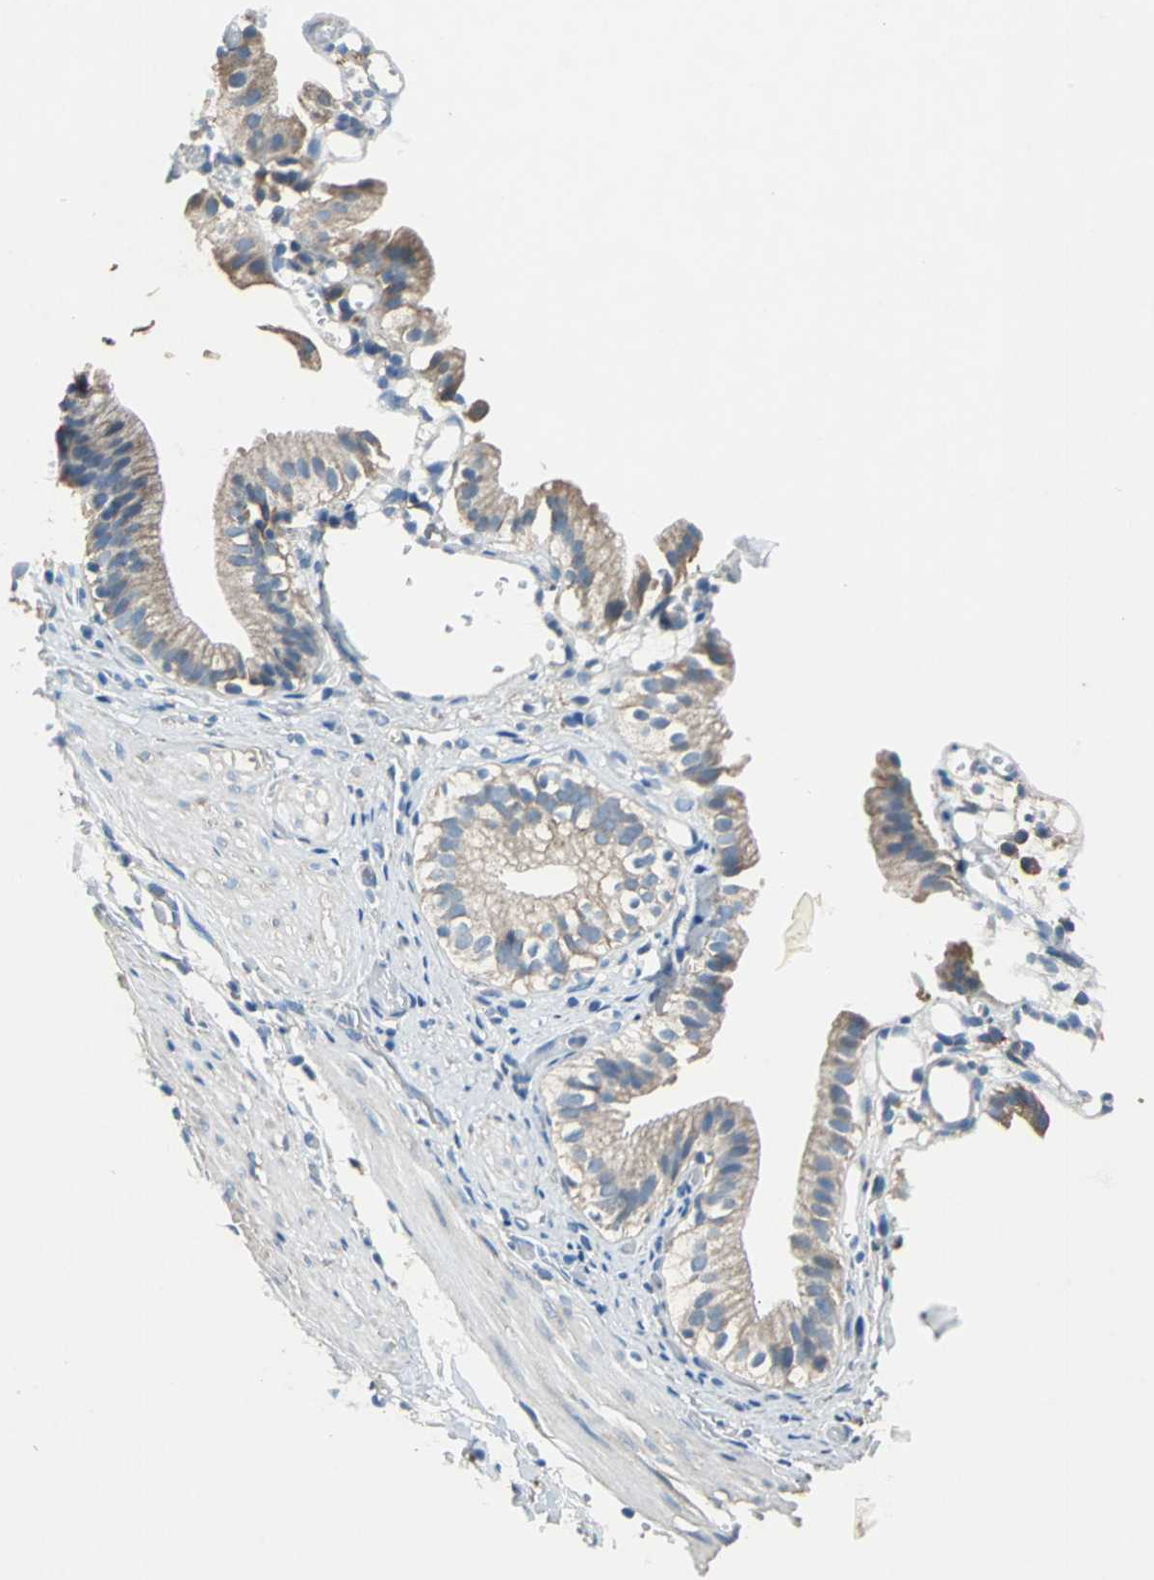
{"staining": {"intensity": "moderate", "quantity": ">75%", "location": "cytoplasmic/membranous"}, "tissue": "gallbladder", "cell_type": "Glandular cells", "image_type": "normal", "snomed": [{"axis": "morphology", "description": "Normal tissue, NOS"}, {"axis": "topography", "description": "Gallbladder"}], "caption": "Immunohistochemistry (IHC) image of benign gallbladder: human gallbladder stained using immunohistochemistry reveals medium levels of moderate protein expression localized specifically in the cytoplasmic/membranous of glandular cells, appearing as a cytoplasmic/membranous brown color.", "gene": "HEPH", "patient": {"sex": "male", "age": 65}}